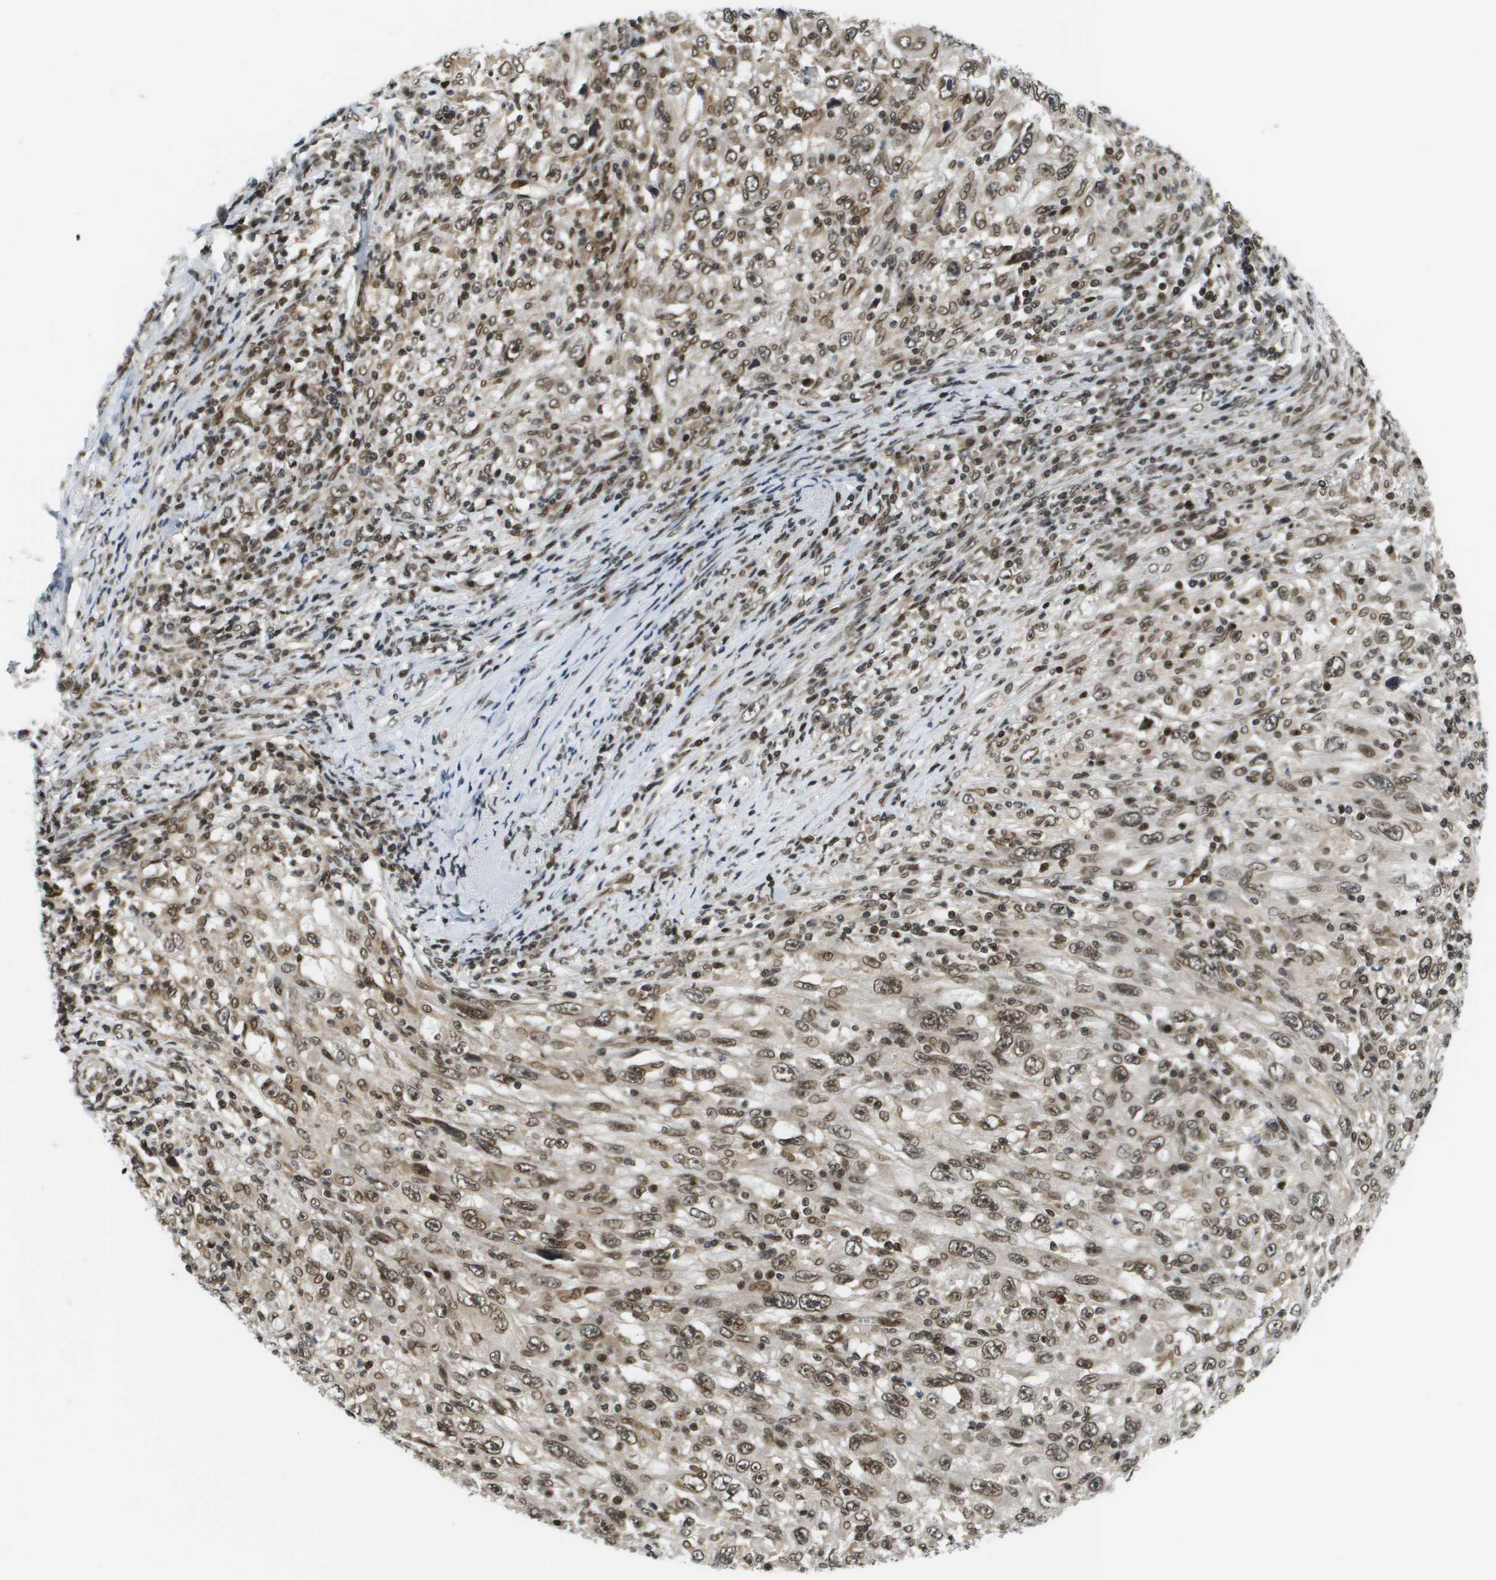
{"staining": {"intensity": "moderate", "quantity": ">75%", "location": "nuclear"}, "tissue": "melanoma", "cell_type": "Tumor cells", "image_type": "cancer", "snomed": [{"axis": "morphology", "description": "Malignant melanoma, Metastatic site"}, {"axis": "topography", "description": "Skin"}], "caption": "Malignant melanoma (metastatic site) tissue demonstrates moderate nuclear expression in about >75% of tumor cells (Brightfield microscopy of DAB IHC at high magnification).", "gene": "RECQL4", "patient": {"sex": "female", "age": 56}}